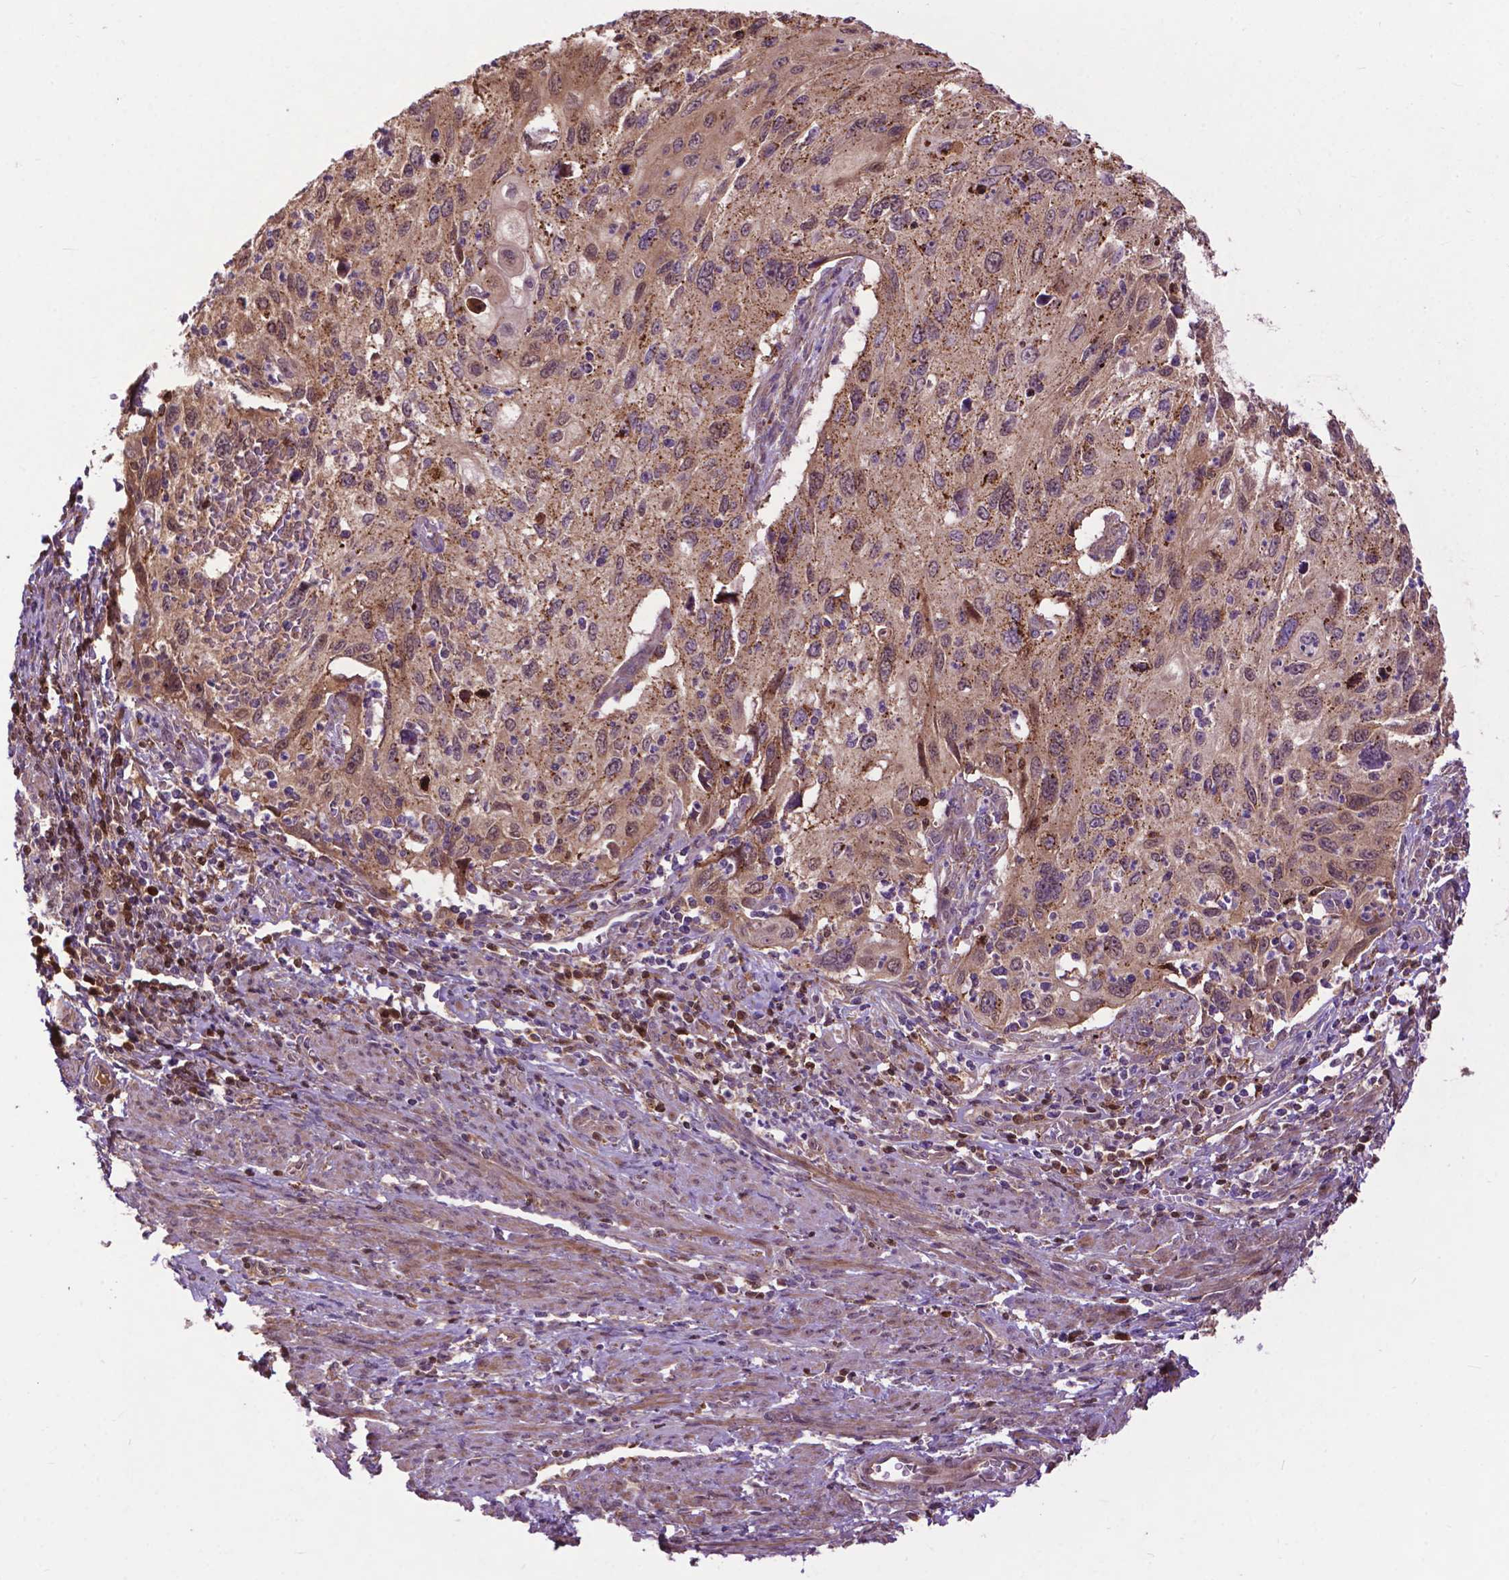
{"staining": {"intensity": "moderate", "quantity": ">75%", "location": "cytoplasmic/membranous"}, "tissue": "cervical cancer", "cell_type": "Tumor cells", "image_type": "cancer", "snomed": [{"axis": "morphology", "description": "Squamous cell carcinoma, NOS"}, {"axis": "topography", "description": "Cervix"}], "caption": "Cervical cancer (squamous cell carcinoma) was stained to show a protein in brown. There is medium levels of moderate cytoplasmic/membranous staining in approximately >75% of tumor cells. The staining is performed using DAB brown chromogen to label protein expression. The nuclei are counter-stained blue using hematoxylin.", "gene": "CHMP4A", "patient": {"sex": "female", "age": 70}}